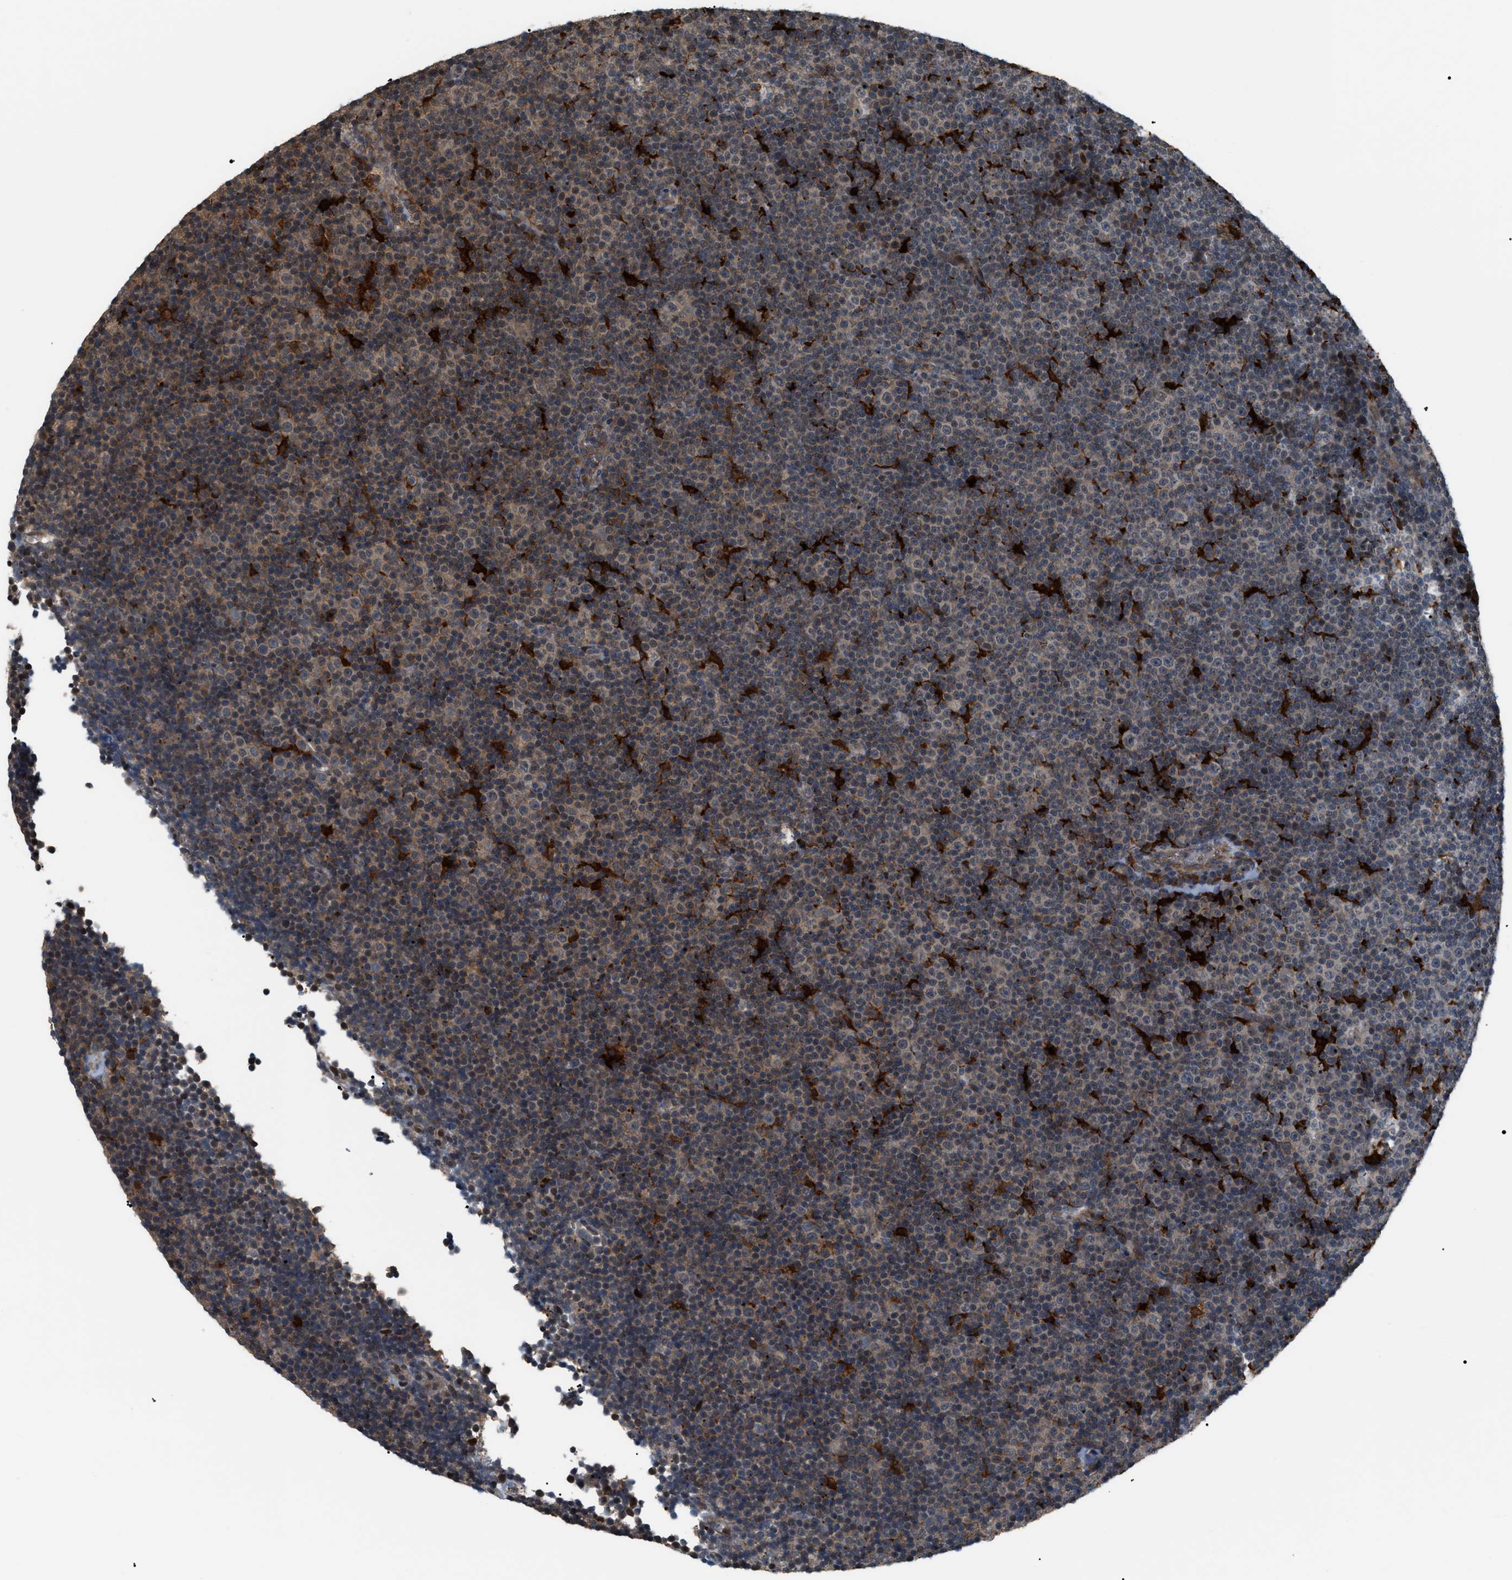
{"staining": {"intensity": "weak", "quantity": "25%-75%", "location": "cytoplasmic/membranous"}, "tissue": "lymphoma", "cell_type": "Tumor cells", "image_type": "cancer", "snomed": [{"axis": "morphology", "description": "Malignant lymphoma, non-Hodgkin's type, Low grade"}, {"axis": "topography", "description": "Lymph node"}], "caption": "A micrograph of lymphoma stained for a protein shows weak cytoplasmic/membranous brown staining in tumor cells.", "gene": "RFFL", "patient": {"sex": "female", "age": 67}}